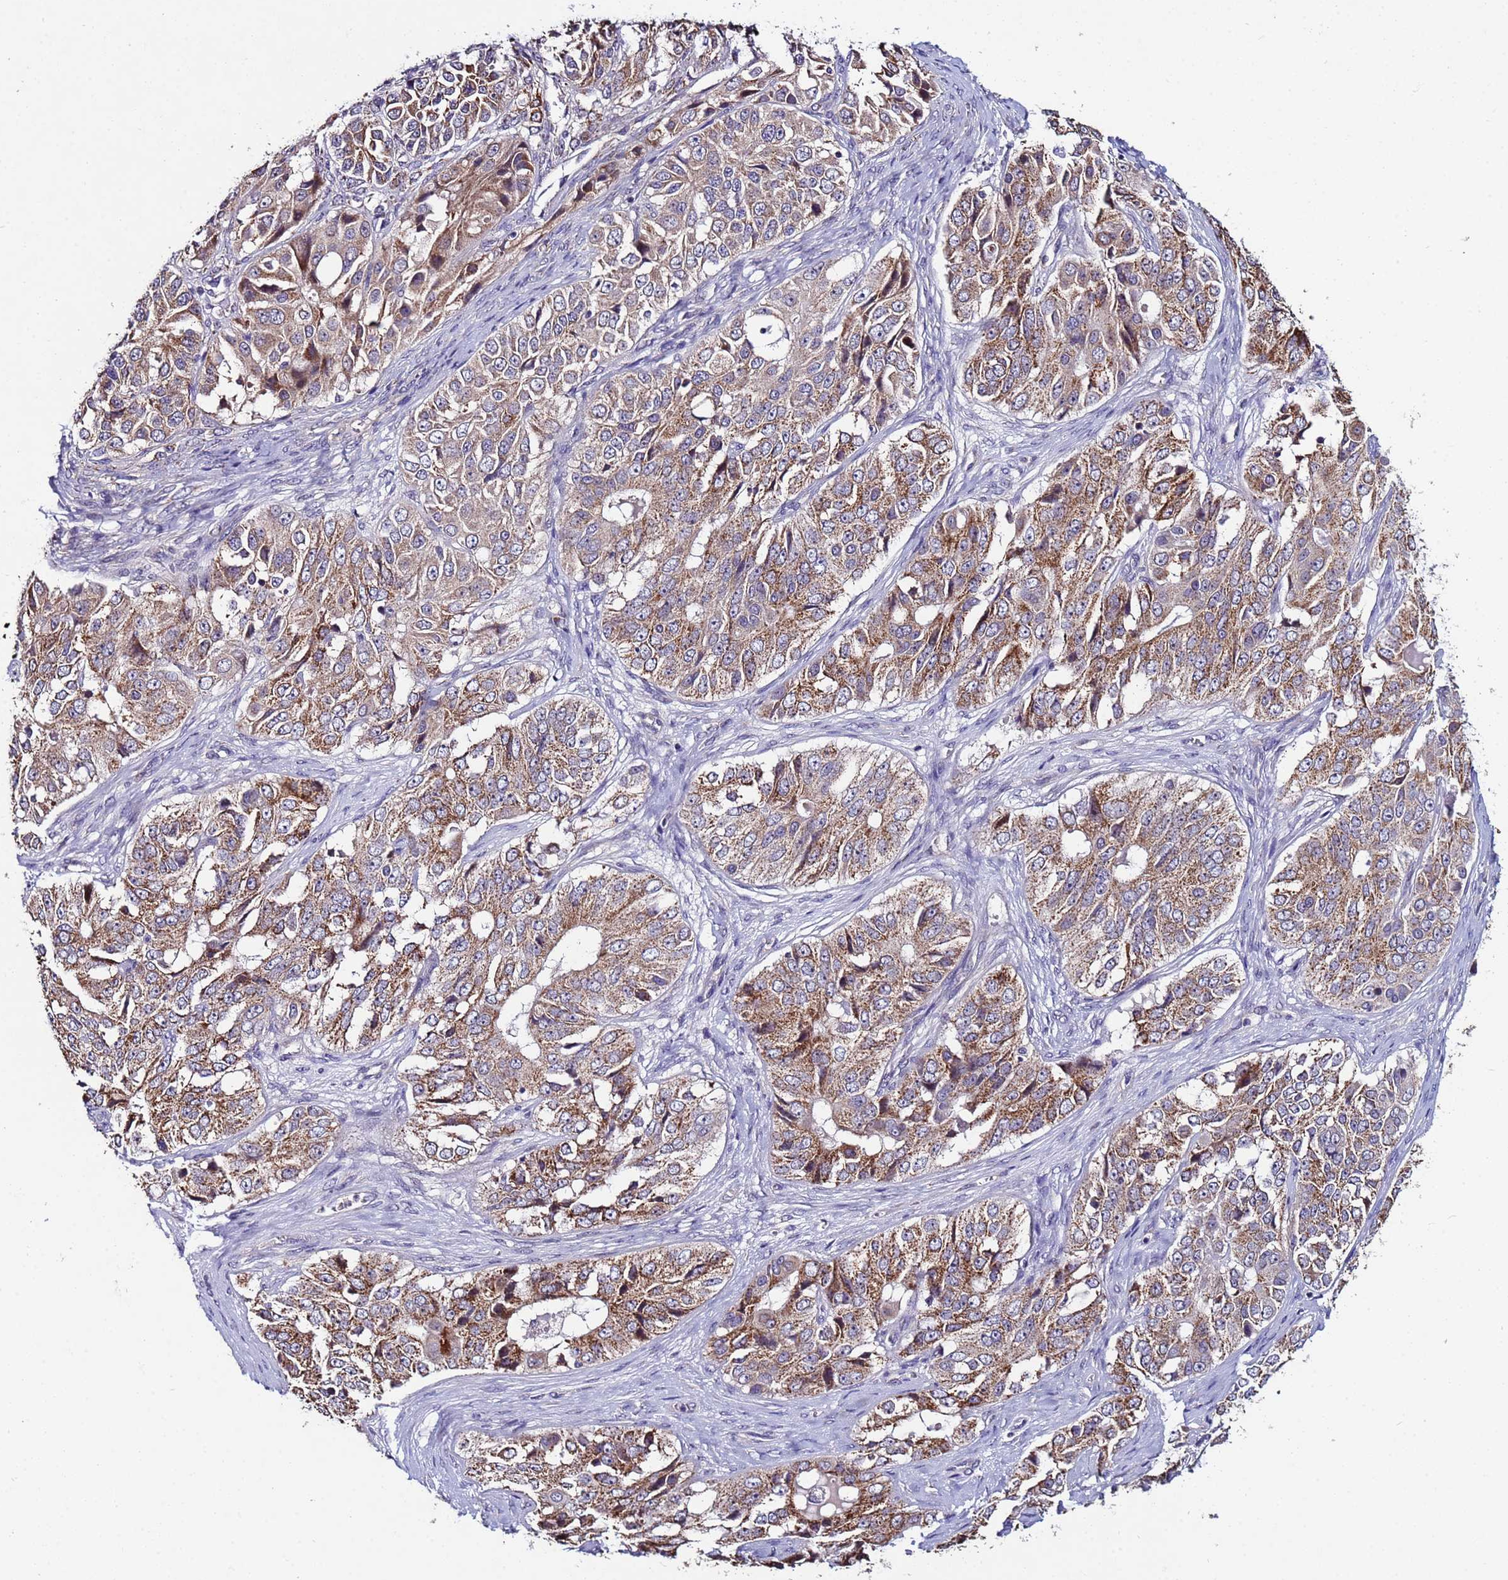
{"staining": {"intensity": "moderate", "quantity": ">75%", "location": "cytoplasmic/membranous"}, "tissue": "ovarian cancer", "cell_type": "Tumor cells", "image_type": "cancer", "snomed": [{"axis": "morphology", "description": "Carcinoma, endometroid"}, {"axis": "topography", "description": "Ovary"}], "caption": "High-magnification brightfield microscopy of ovarian endometroid carcinoma stained with DAB (3,3'-diaminobenzidine) (brown) and counterstained with hematoxylin (blue). tumor cells exhibit moderate cytoplasmic/membranous positivity is seen in approximately>75% of cells. The protein of interest is shown in brown color, while the nuclei are stained blue.", "gene": "CLHC1", "patient": {"sex": "female", "age": 51}}